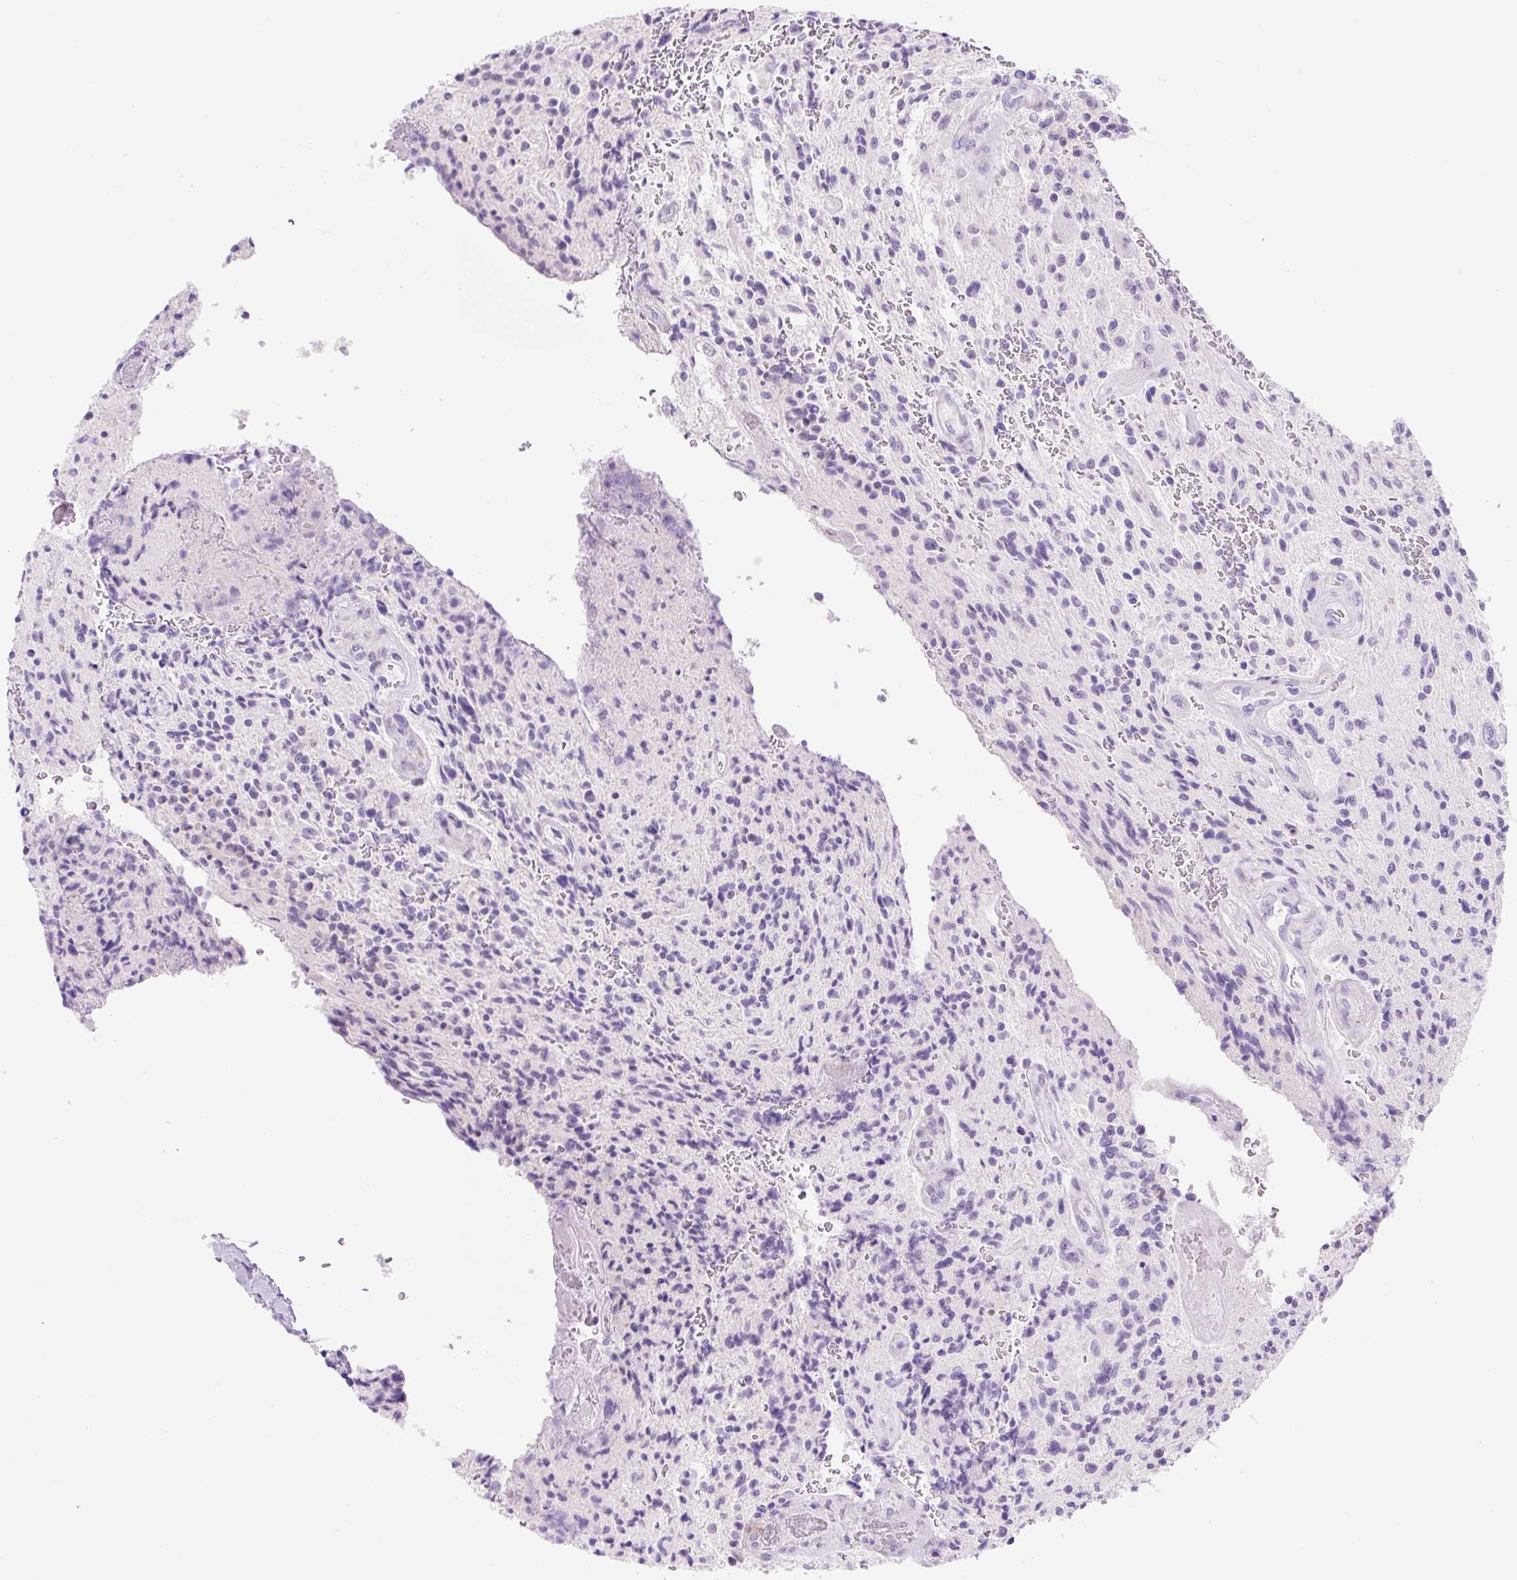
{"staining": {"intensity": "negative", "quantity": "none", "location": "none"}, "tissue": "glioma", "cell_type": "Tumor cells", "image_type": "cancer", "snomed": [{"axis": "morphology", "description": "Normal tissue, NOS"}, {"axis": "morphology", "description": "Glioma, malignant, High grade"}, {"axis": "topography", "description": "Cerebral cortex"}], "caption": "Glioma stained for a protein using immunohistochemistry (IHC) shows no positivity tumor cells.", "gene": "ZNF121", "patient": {"sex": "male", "age": 56}}